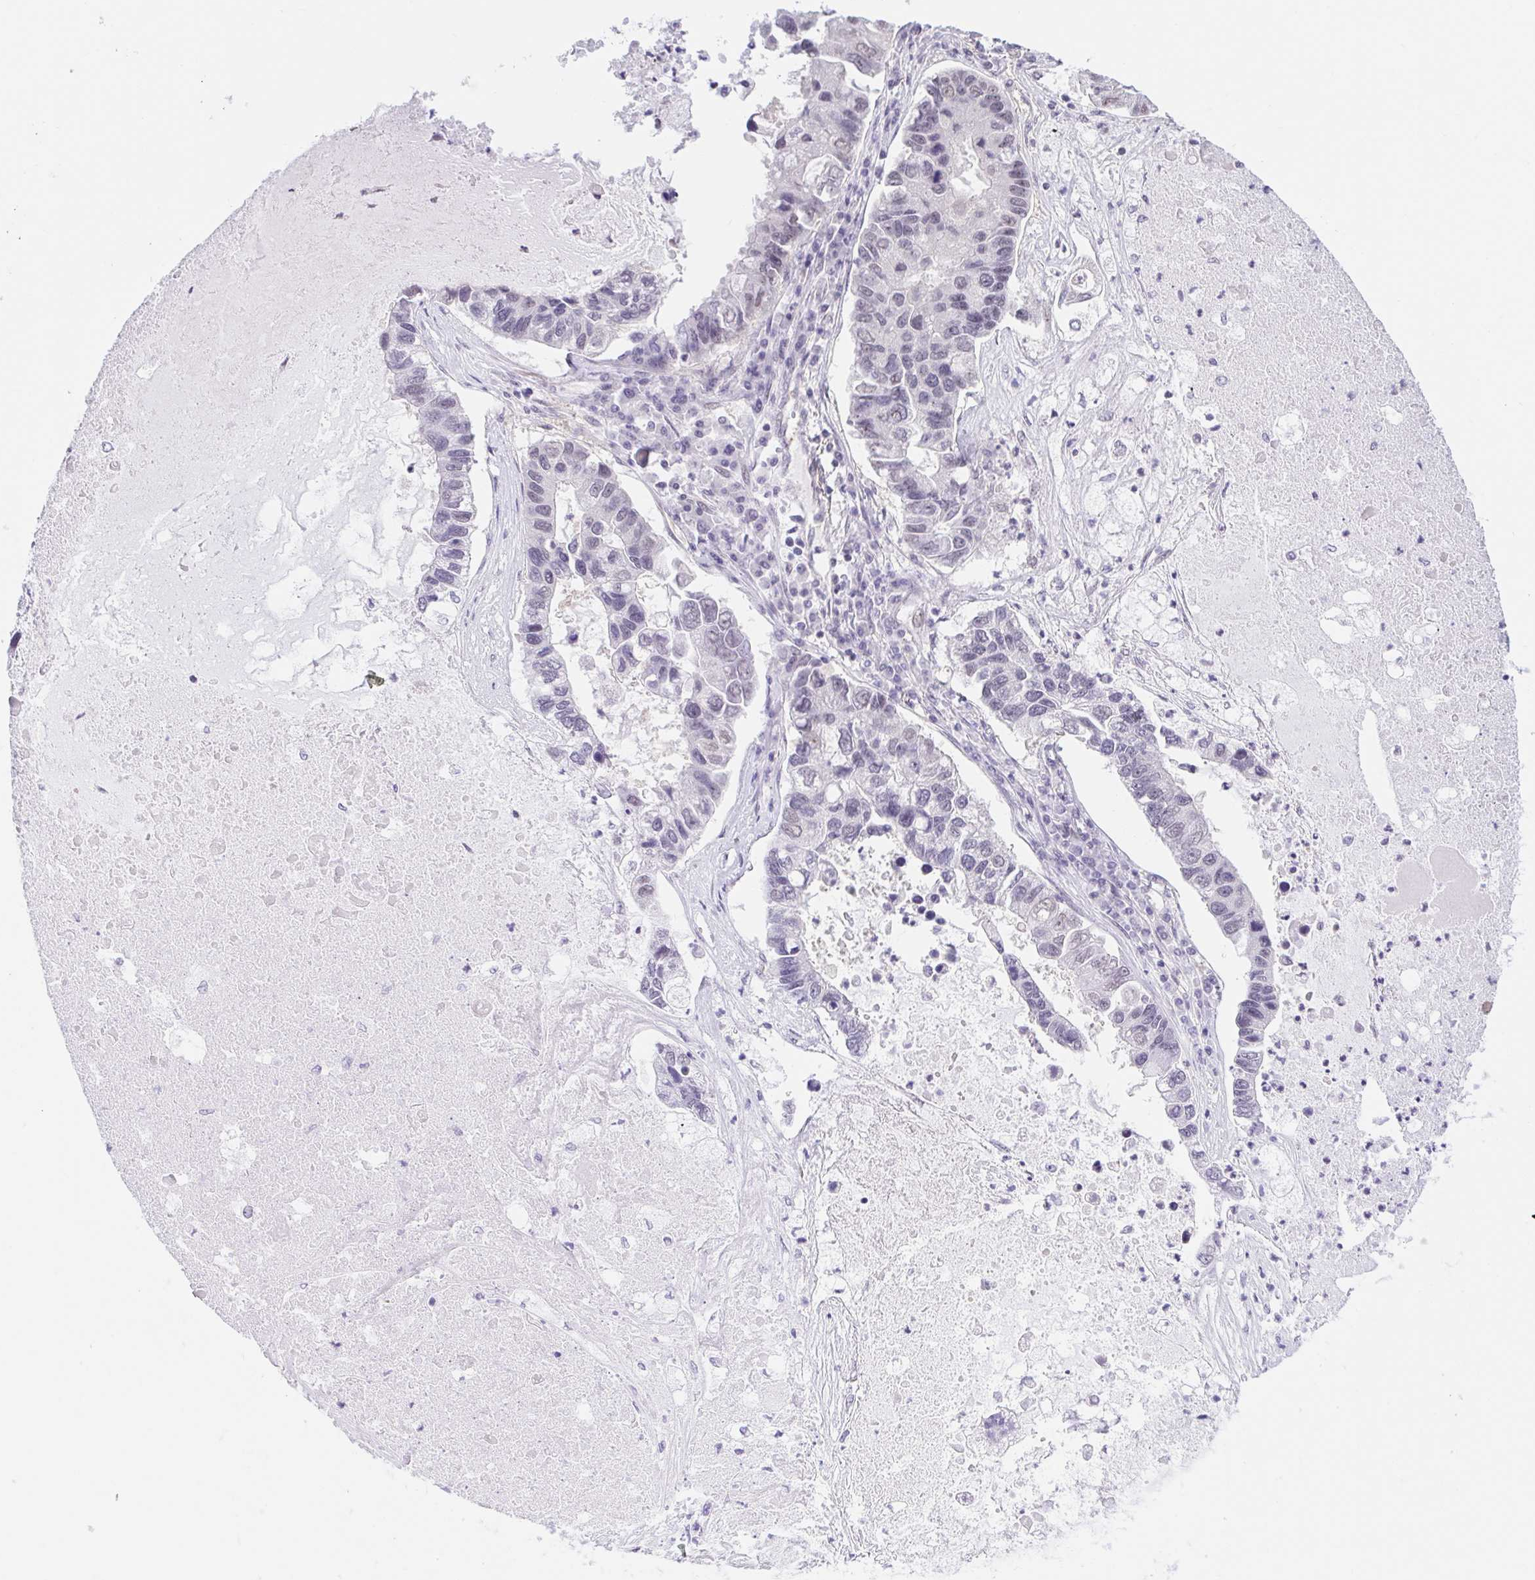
{"staining": {"intensity": "negative", "quantity": "none", "location": "none"}, "tissue": "lung cancer", "cell_type": "Tumor cells", "image_type": "cancer", "snomed": [{"axis": "morphology", "description": "Adenocarcinoma, NOS"}, {"axis": "topography", "description": "Bronchus"}, {"axis": "topography", "description": "Lung"}], "caption": "Lung adenocarcinoma was stained to show a protein in brown. There is no significant staining in tumor cells.", "gene": "CAND1", "patient": {"sex": "female", "age": 51}}